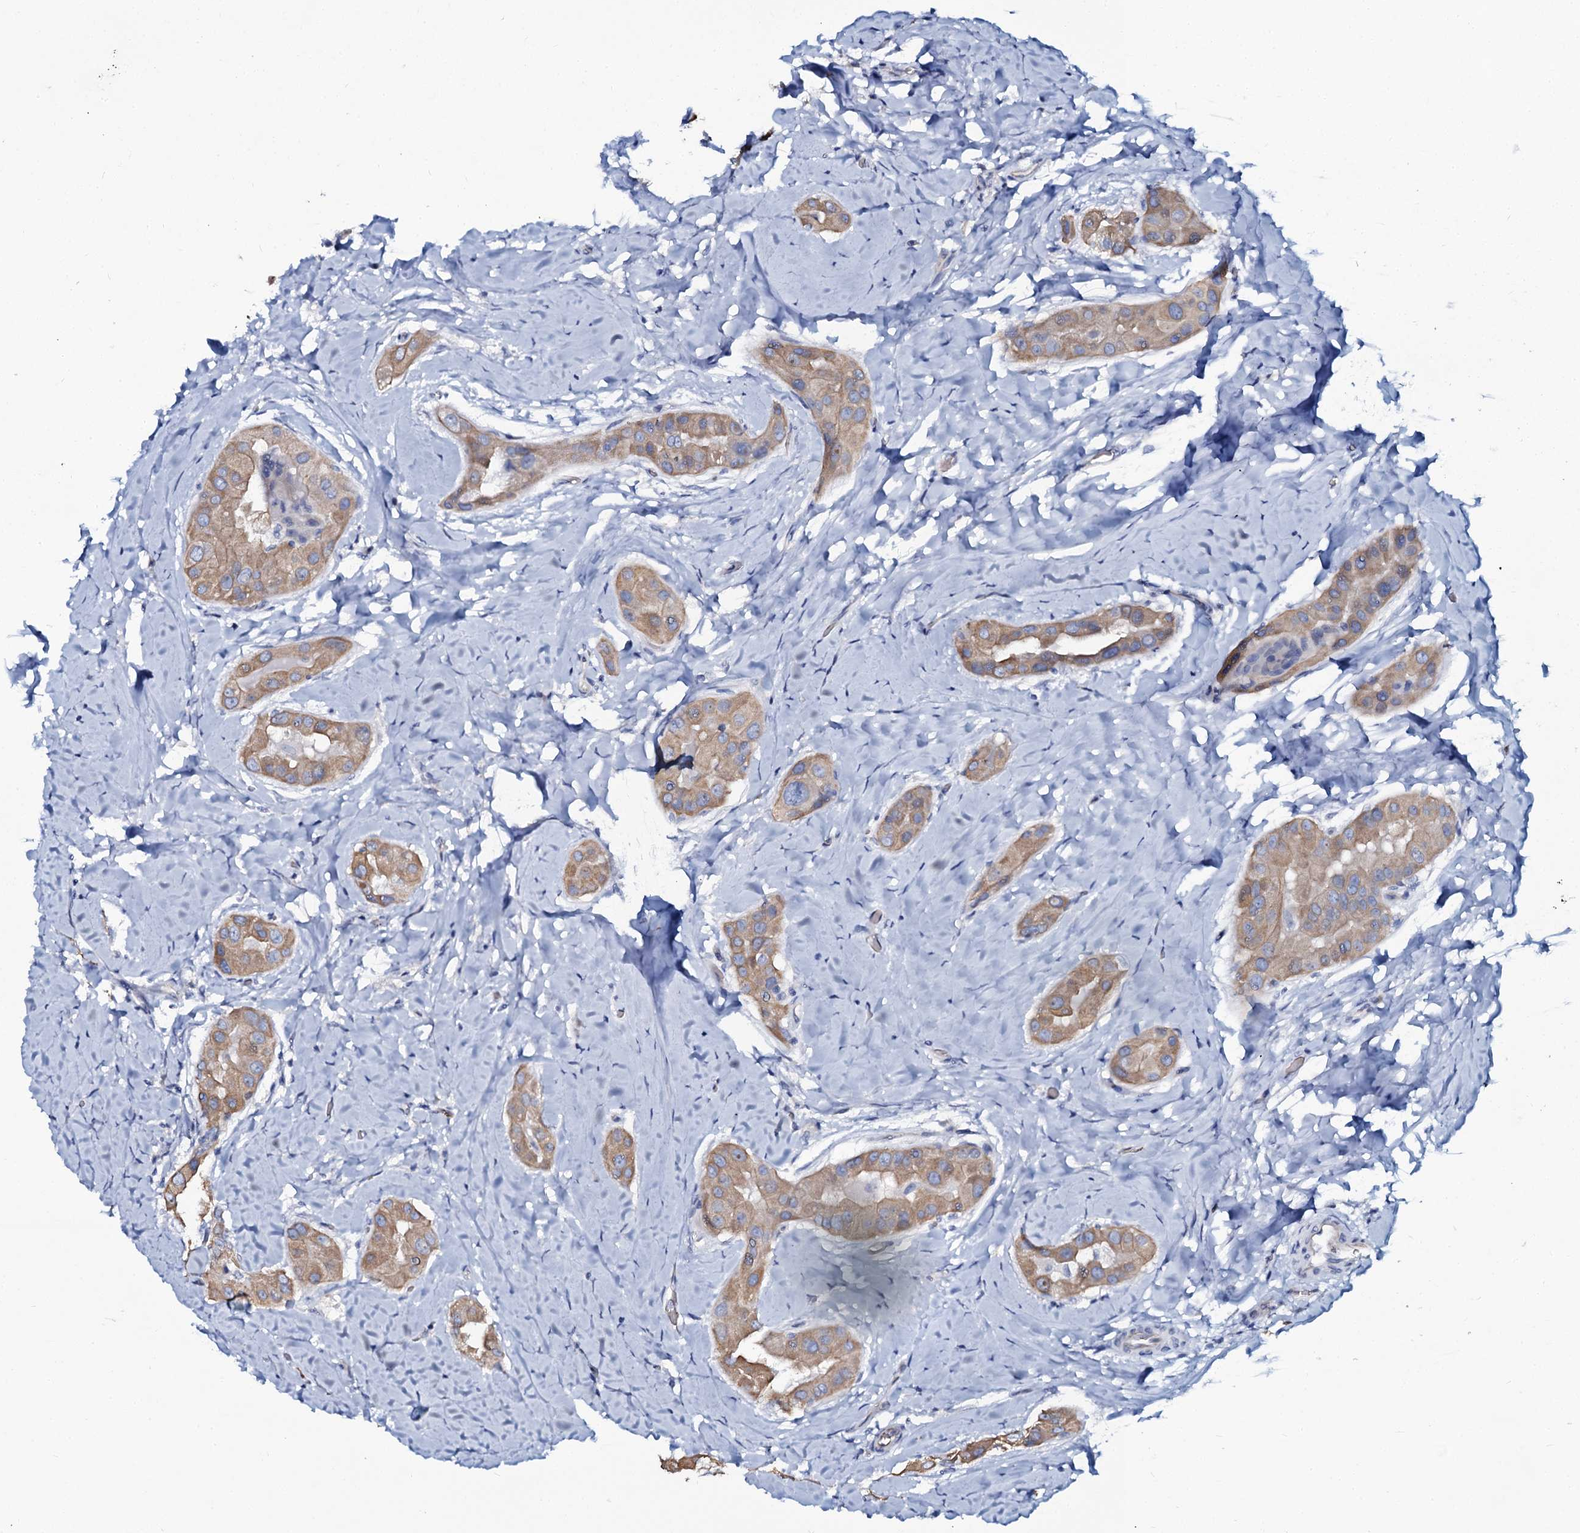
{"staining": {"intensity": "weak", "quantity": ">75%", "location": "cytoplasmic/membranous"}, "tissue": "thyroid cancer", "cell_type": "Tumor cells", "image_type": "cancer", "snomed": [{"axis": "morphology", "description": "Papillary adenocarcinoma, NOS"}, {"axis": "topography", "description": "Thyroid gland"}], "caption": "Brown immunohistochemical staining in thyroid papillary adenocarcinoma displays weak cytoplasmic/membranous positivity in approximately >75% of tumor cells. The staining is performed using DAB (3,3'-diaminobenzidine) brown chromogen to label protein expression. The nuclei are counter-stained blue using hematoxylin.", "gene": "C10orf88", "patient": {"sex": "male", "age": 33}}